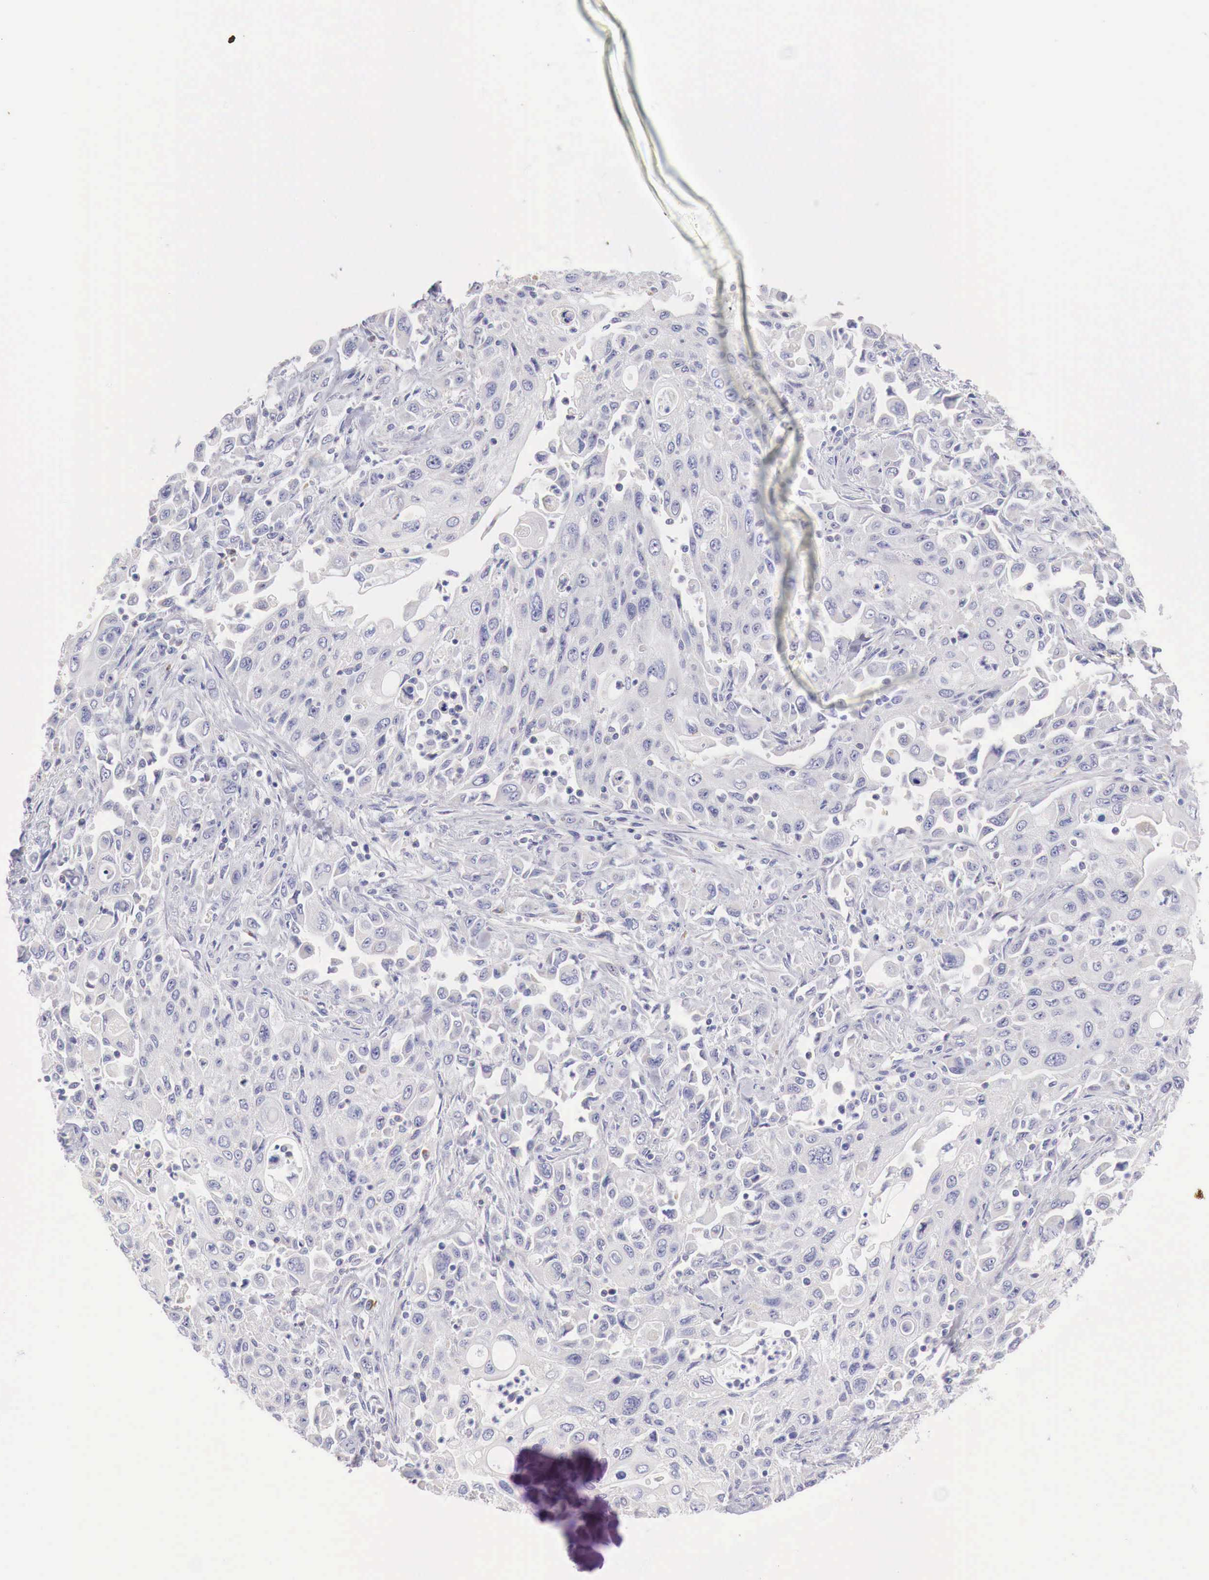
{"staining": {"intensity": "negative", "quantity": "none", "location": "none"}, "tissue": "pancreatic cancer", "cell_type": "Tumor cells", "image_type": "cancer", "snomed": [{"axis": "morphology", "description": "Adenocarcinoma, NOS"}, {"axis": "topography", "description": "Pancreas"}], "caption": "Immunohistochemistry (IHC) of human pancreatic cancer reveals no positivity in tumor cells.", "gene": "IDH3G", "patient": {"sex": "male", "age": 70}}